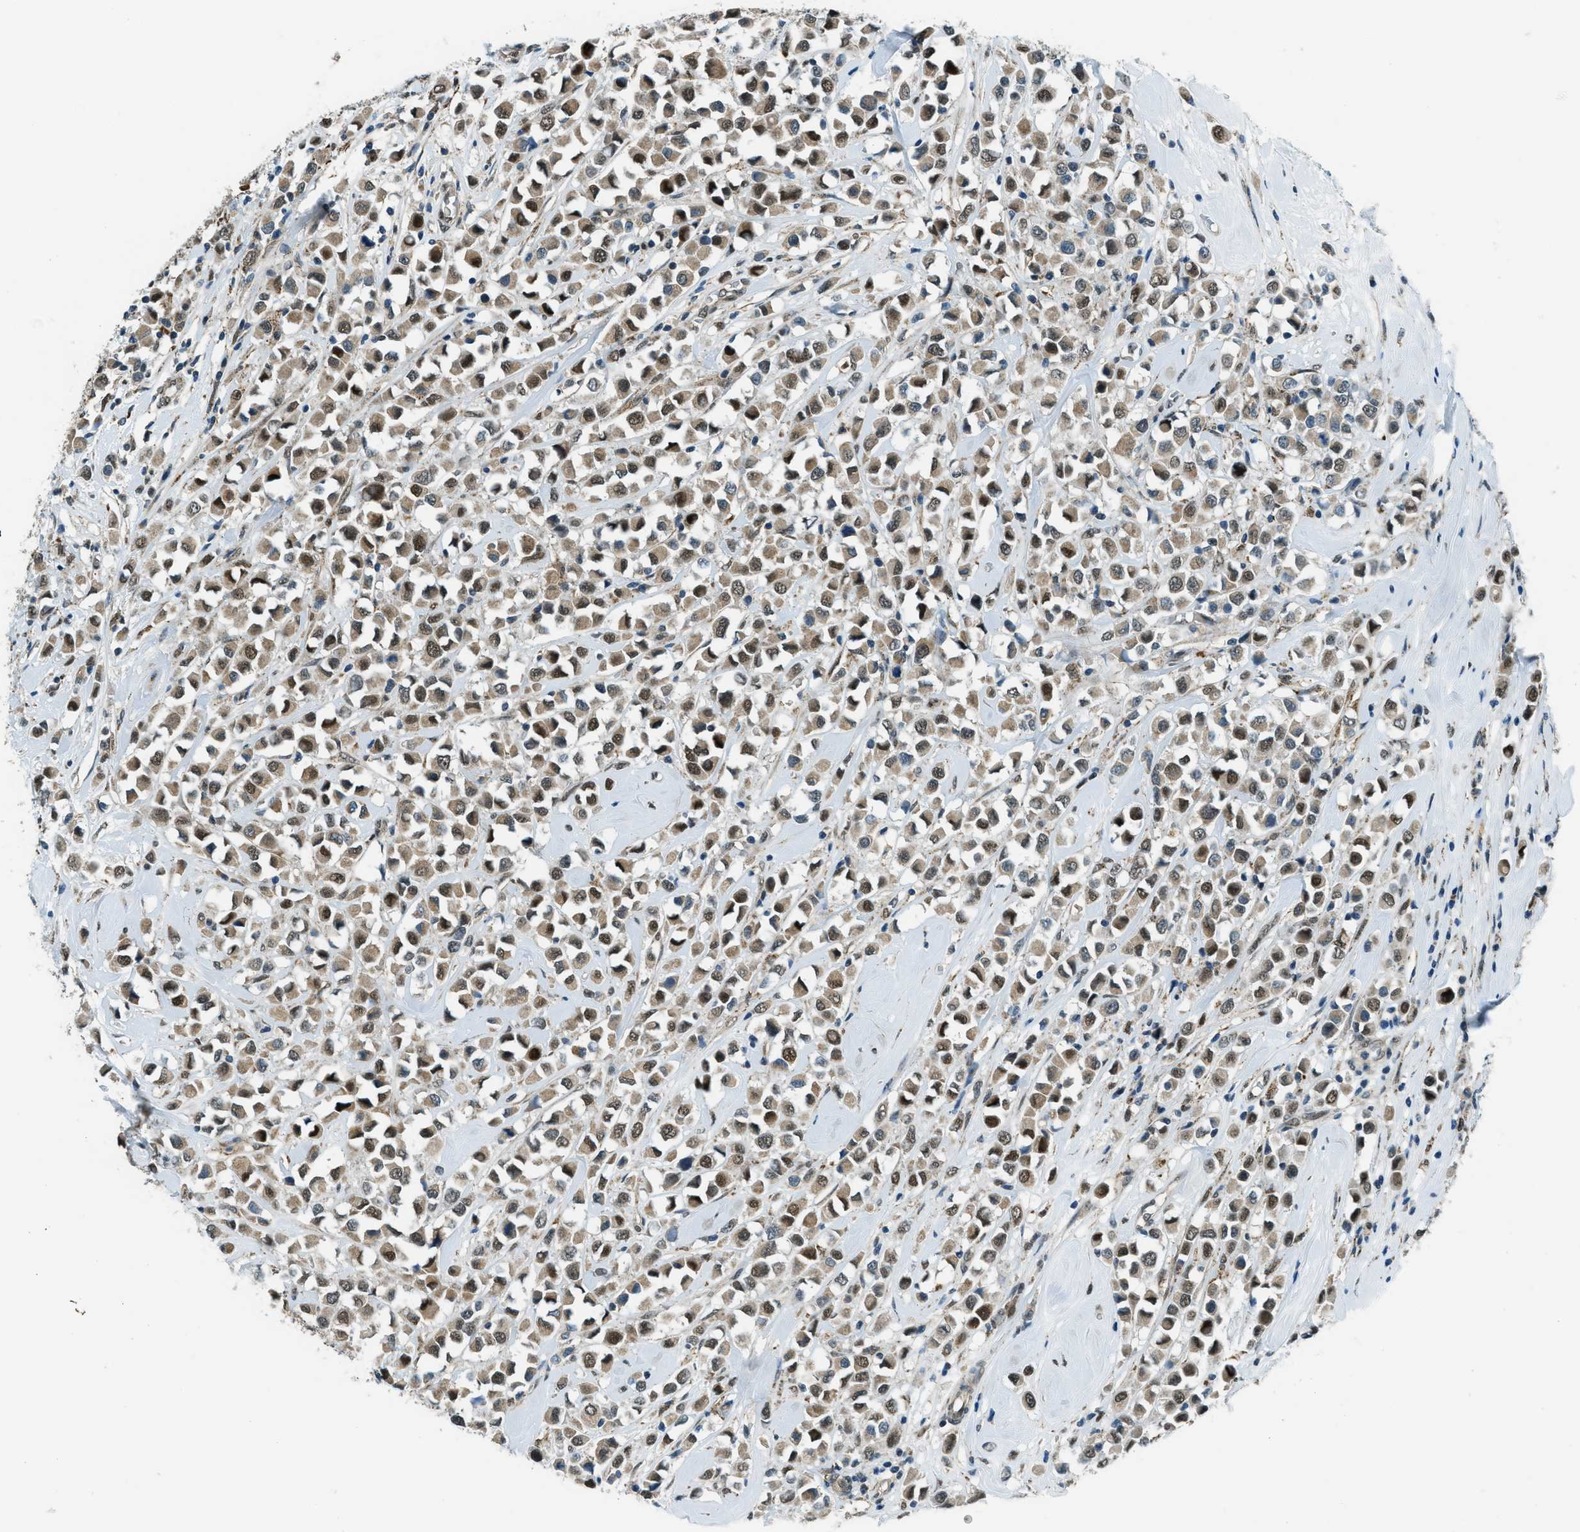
{"staining": {"intensity": "moderate", "quantity": "25%-75%", "location": "cytoplasmic/membranous,nuclear"}, "tissue": "breast cancer", "cell_type": "Tumor cells", "image_type": "cancer", "snomed": [{"axis": "morphology", "description": "Duct carcinoma"}, {"axis": "topography", "description": "Breast"}], "caption": "Moderate cytoplasmic/membranous and nuclear staining for a protein is identified in about 25%-75% of tumor cells of breast cancer using immunohistochemistry (IHC).", "gene": "NPEPL1", "patient": {"sex": "female", "age": 61}}